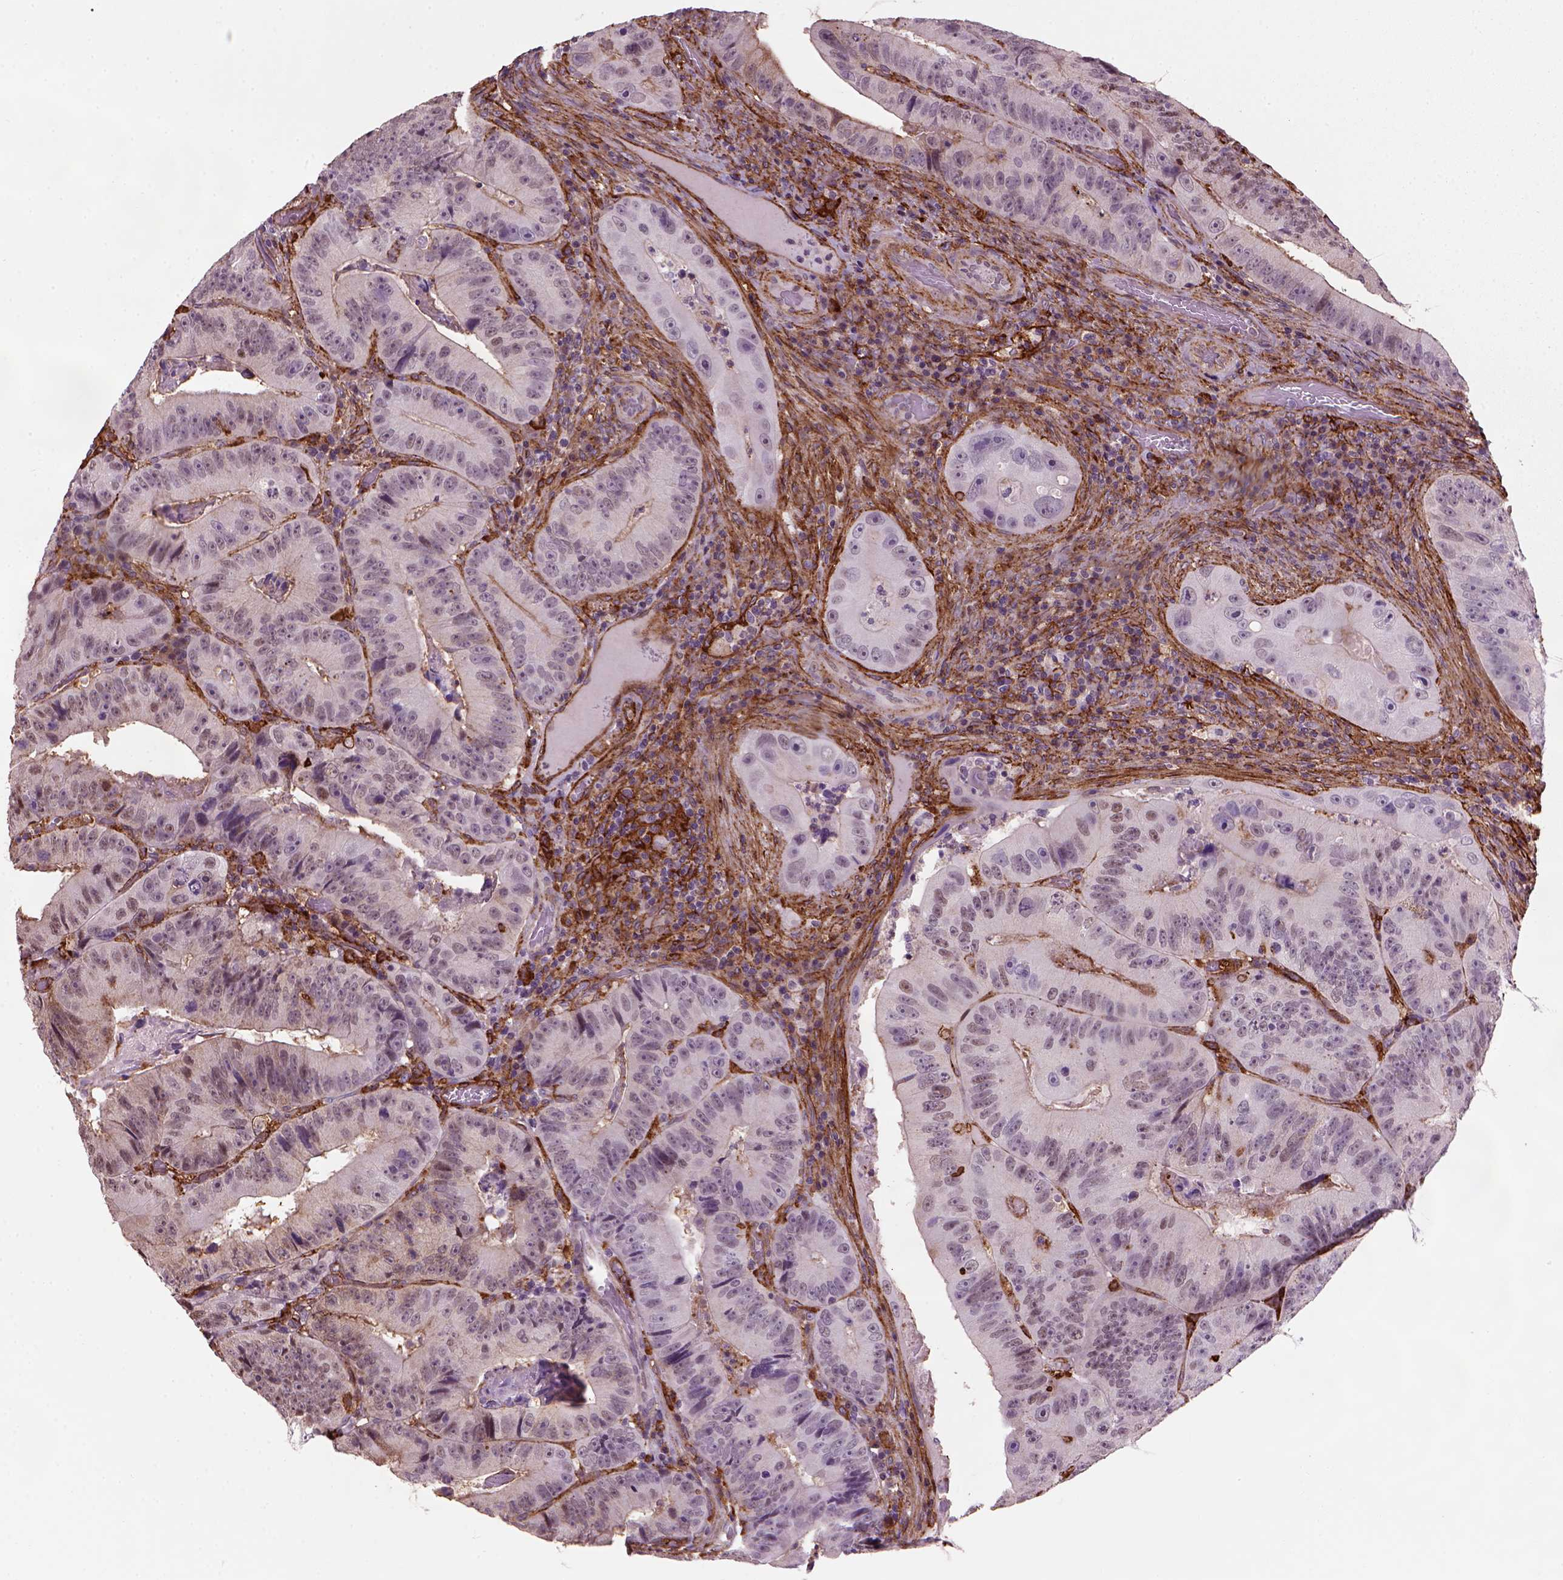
{"staining": {"intensity": "negative", "quantity": "none", "location": "none"}, "tissue": "colorectal cancer", "cell_type": "Tumor cells", "image_type": "cancer", "snomed": [{"axis": "morphology", "description": "Adenocarcinoma, NOS"}, {"axis": "topography", "description": "Colon"}], "caption": "Immunohistochemical staining of human adenocarcinoma (colorectal) reveals no significant expression in tumor cells.", "gene": "MARCKS", "patient": {"sex": "female", "age": 86}}